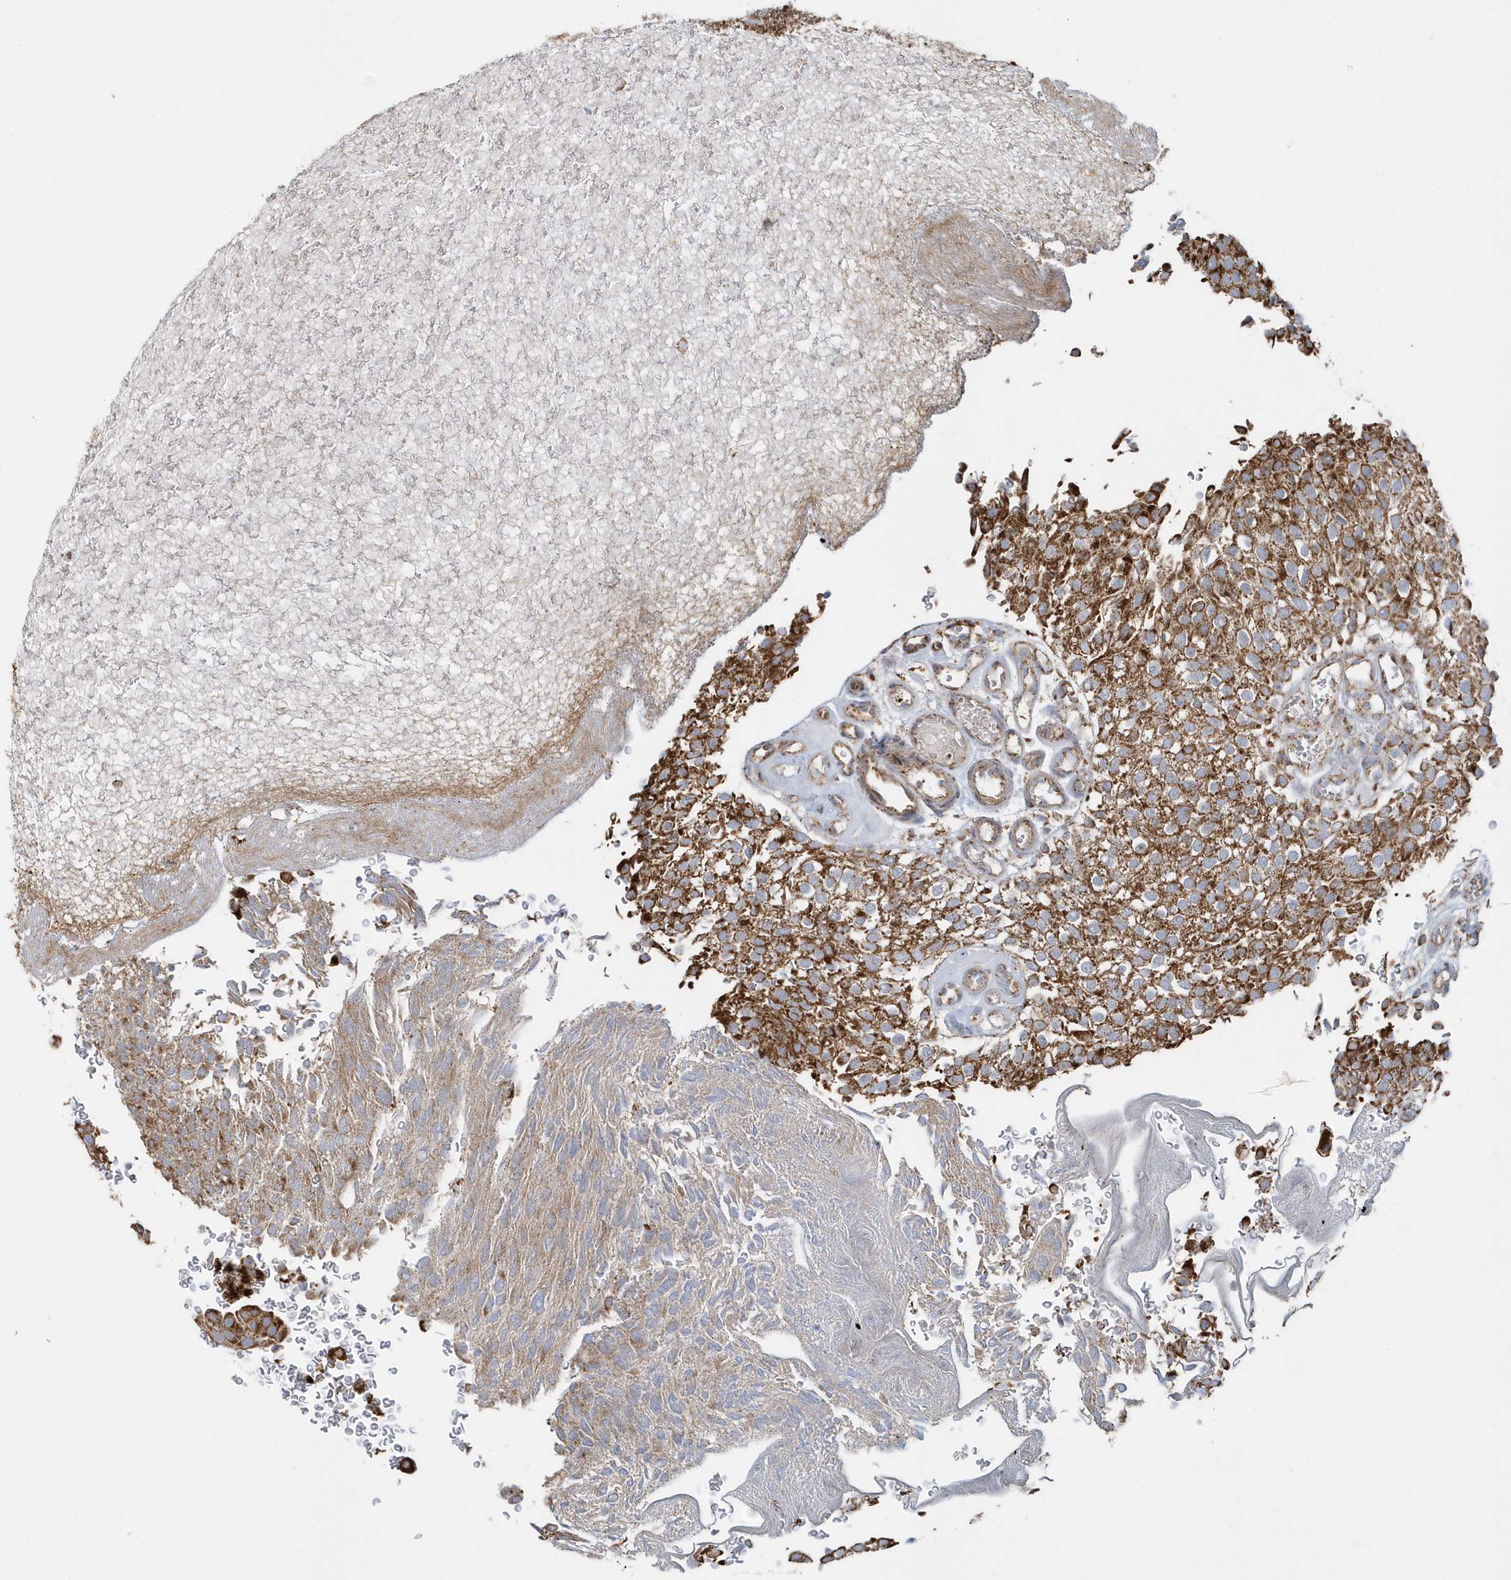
{"staining": {"intensity": "strong", "quantity": ">75%", "location": "cytoplasmic/membranous"}, "tissue": "urothelial cancer", "cell_type": "Tumor cells", "image_type": "cancer", "snomed": [{"axis": "morphology", "description": "Urothelial carcinoma, Low grade"}, {"axis": "topography", "description": "Urinary bladder"}], "caption": "Protein staining of low-grade urothelial carcinoma tissue exhibits strong cytoplasmic/membranous expression in approximately >75% of tumor cells.", "gene": "PPP1R7", "patient": {"sex": "male", "age": 78}}